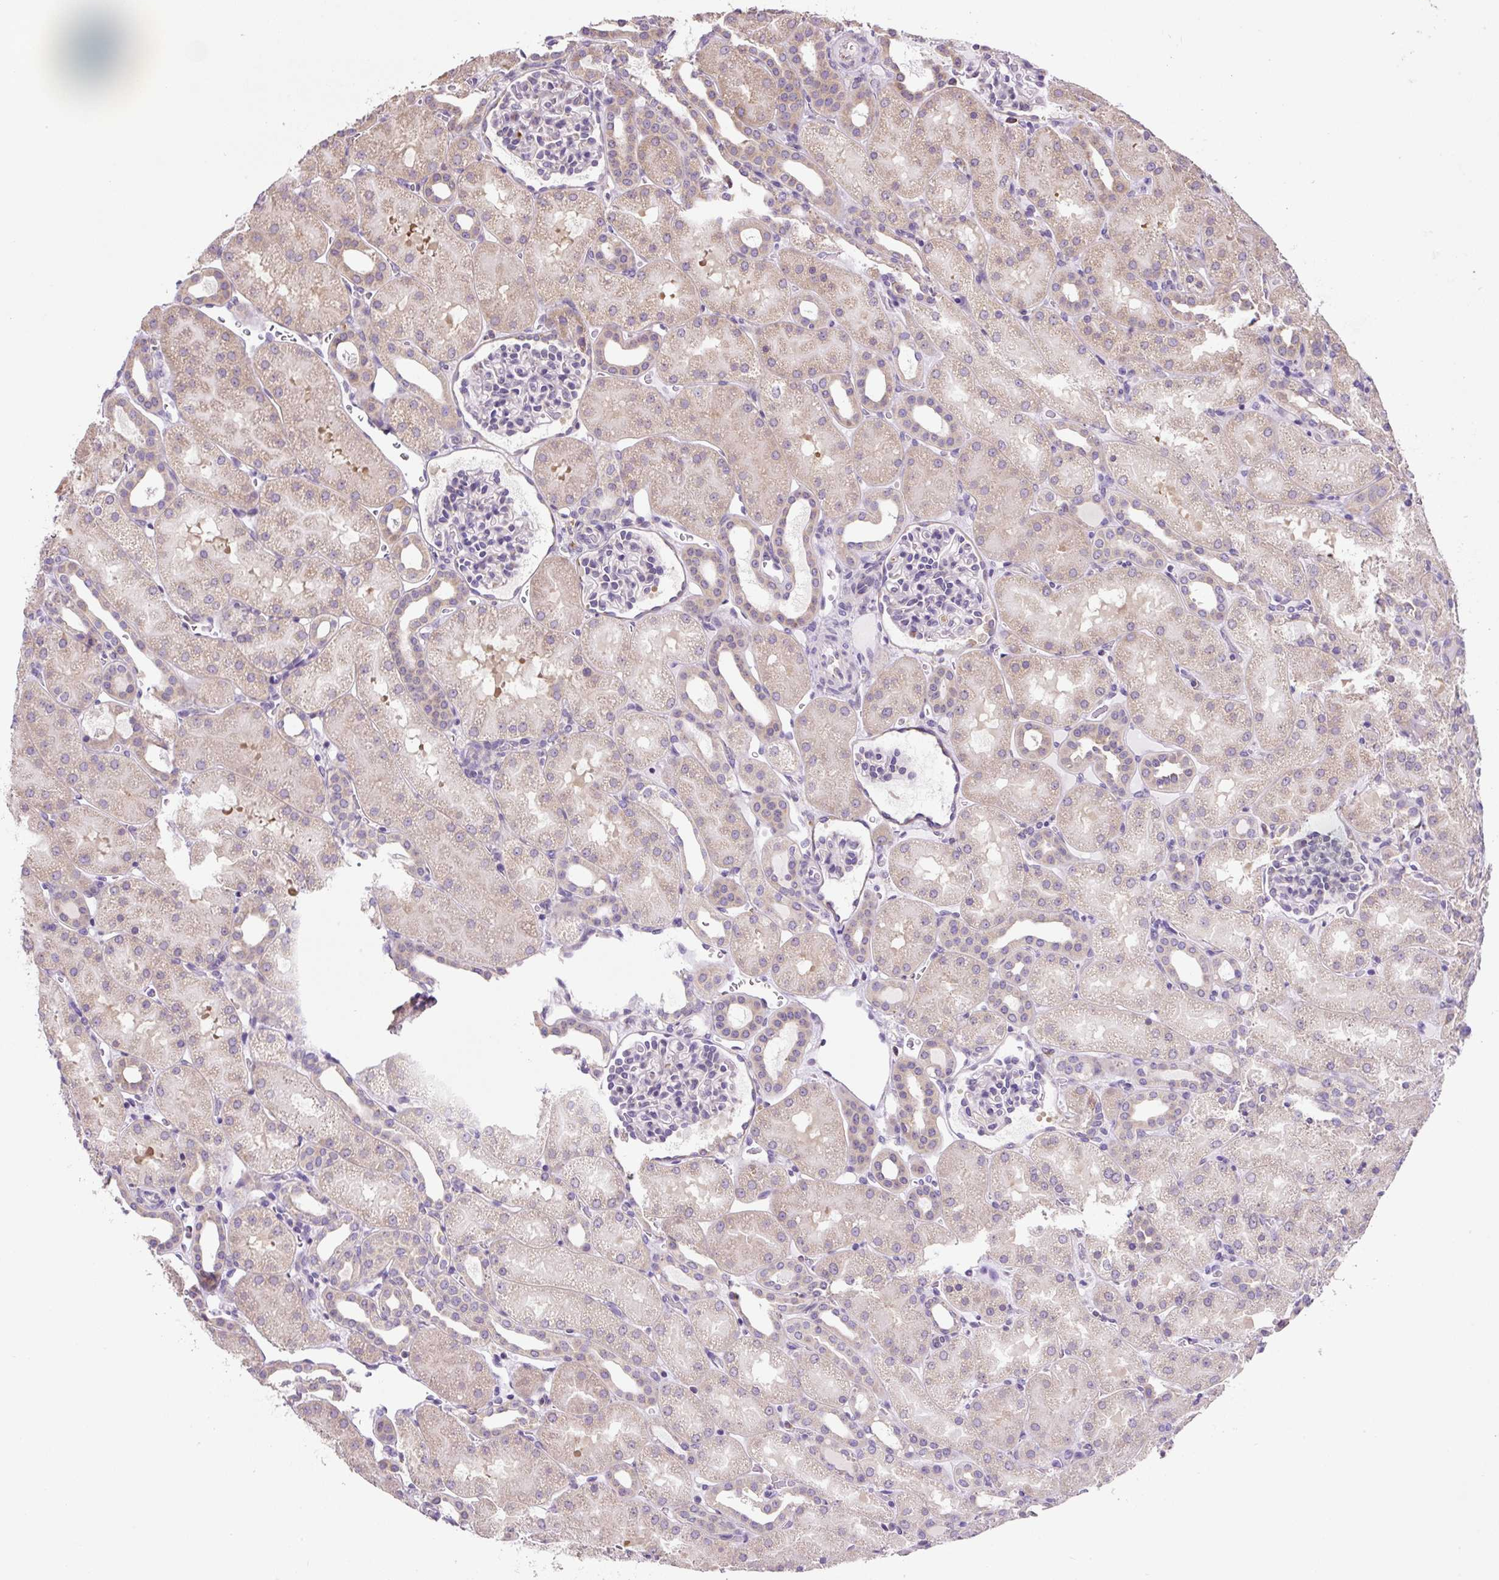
{"staining": {"intensity": "moderate", "quantity": "<25%", "location": "cytoplasmic/membranous"}, "tissue": "kidney", "cell_type": "Cells in glomeruli", "image_type": "normal", "snomed": [{"axis": "morphology", "description": "Normal tissue, NOS"}, {"axis": "topography", "description": "Kidney"}], "caption": "The histopathology image demonstrates a brown stain indicating the presence of a protein in the cytoplasmic/membranous of cells in glomeruli in kidney.", "gene": "RPS23", "patient": {"sex": "male", "age": 2}}